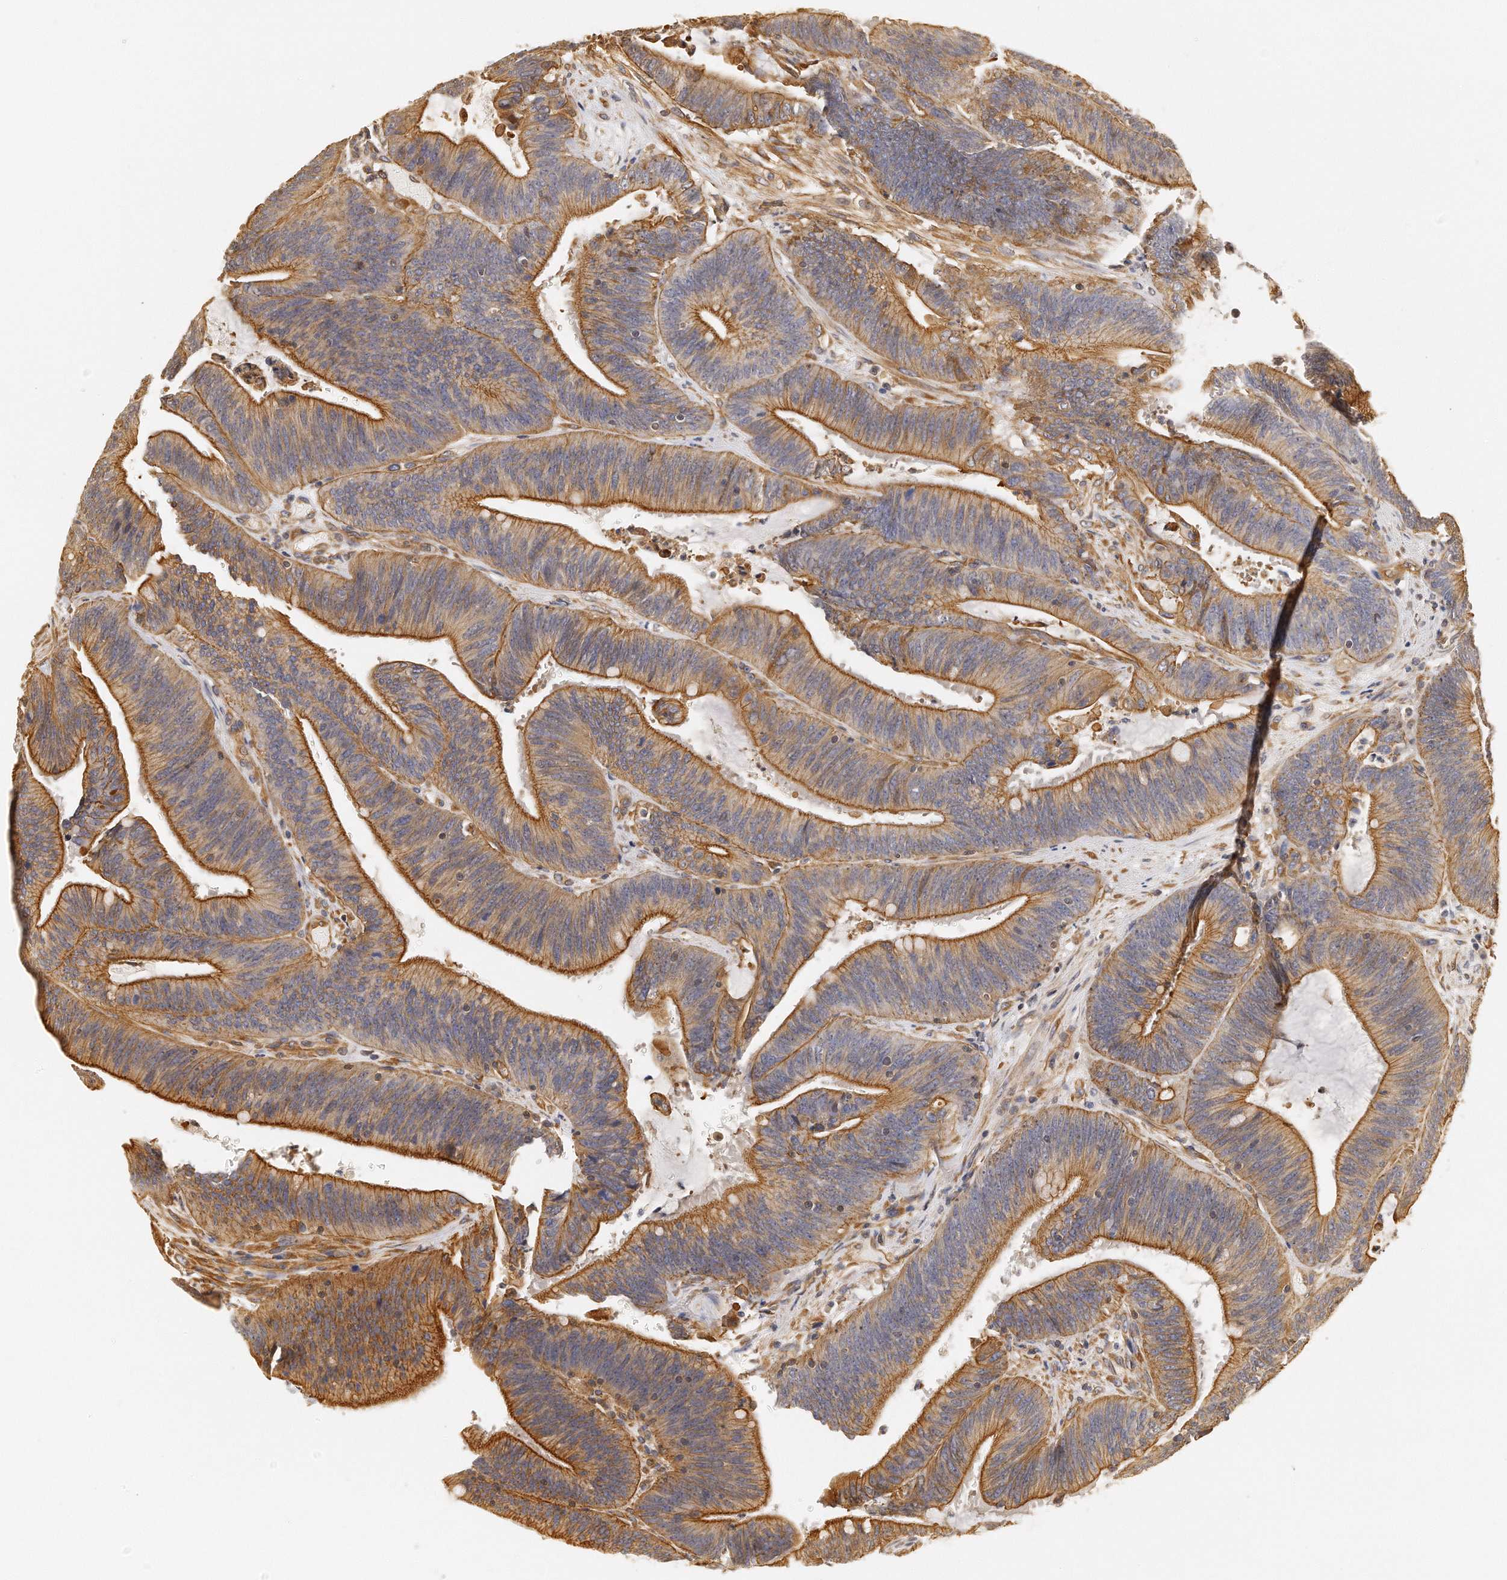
{"staining": {"intensity": "moderate", "quantity": ">75%", "location": "cytoplasmic/membranous"}, "tissue": "colorectal cancer", "cell_type": "Tumor cells", "image_type": "cancer", "snomed": [{"axis": "morphology", "description": "Adenocarcinoma, NOS"}, {"axis": "topography", "description": "Rectum"}], "caption": "Protein analysis of colorectal cancer (adenocarcinoma) tissue displays moderate cytoplasmic/membranous staining in about >75% of tumor cells.", "gene": "CHST7", "patient": {"sex": "female", "age": 66}}